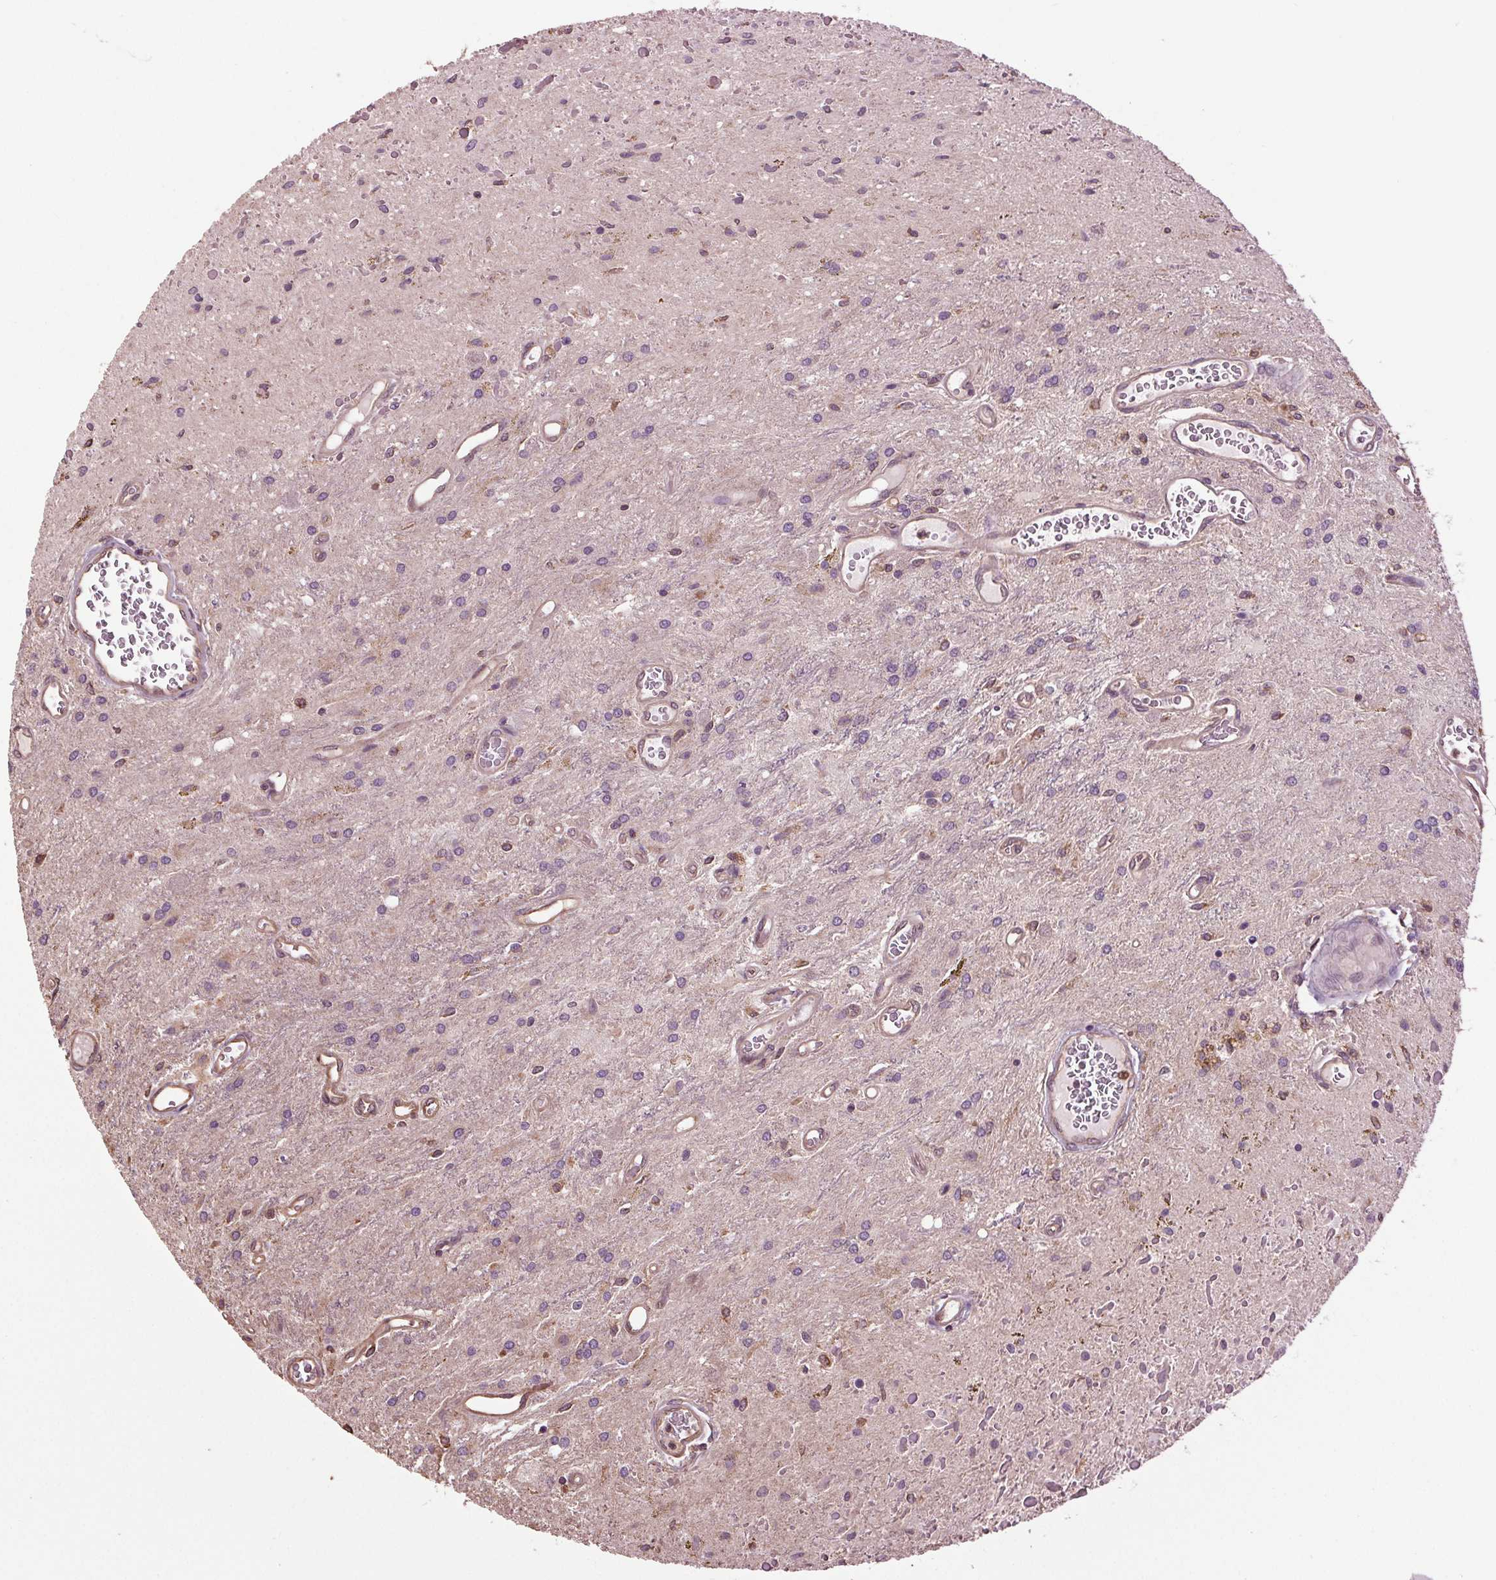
{"staining": {"intensity": "negative", "quantity": "none", "location": "none"}, "tissue": "glioma", "cell_type": "Tumor cells", "image_type": "cancer", "snomed": [{"axis": "morphology", "description": "Glioma, malignant, Low grade"}, {"axis": "topography", "description": "Cerebellum"}], "caption": "The photomicrograph shows no staining of tumor cells in glioma.", "gene": "RNPEP", "patient": {"sex": "female", "age": 14}}